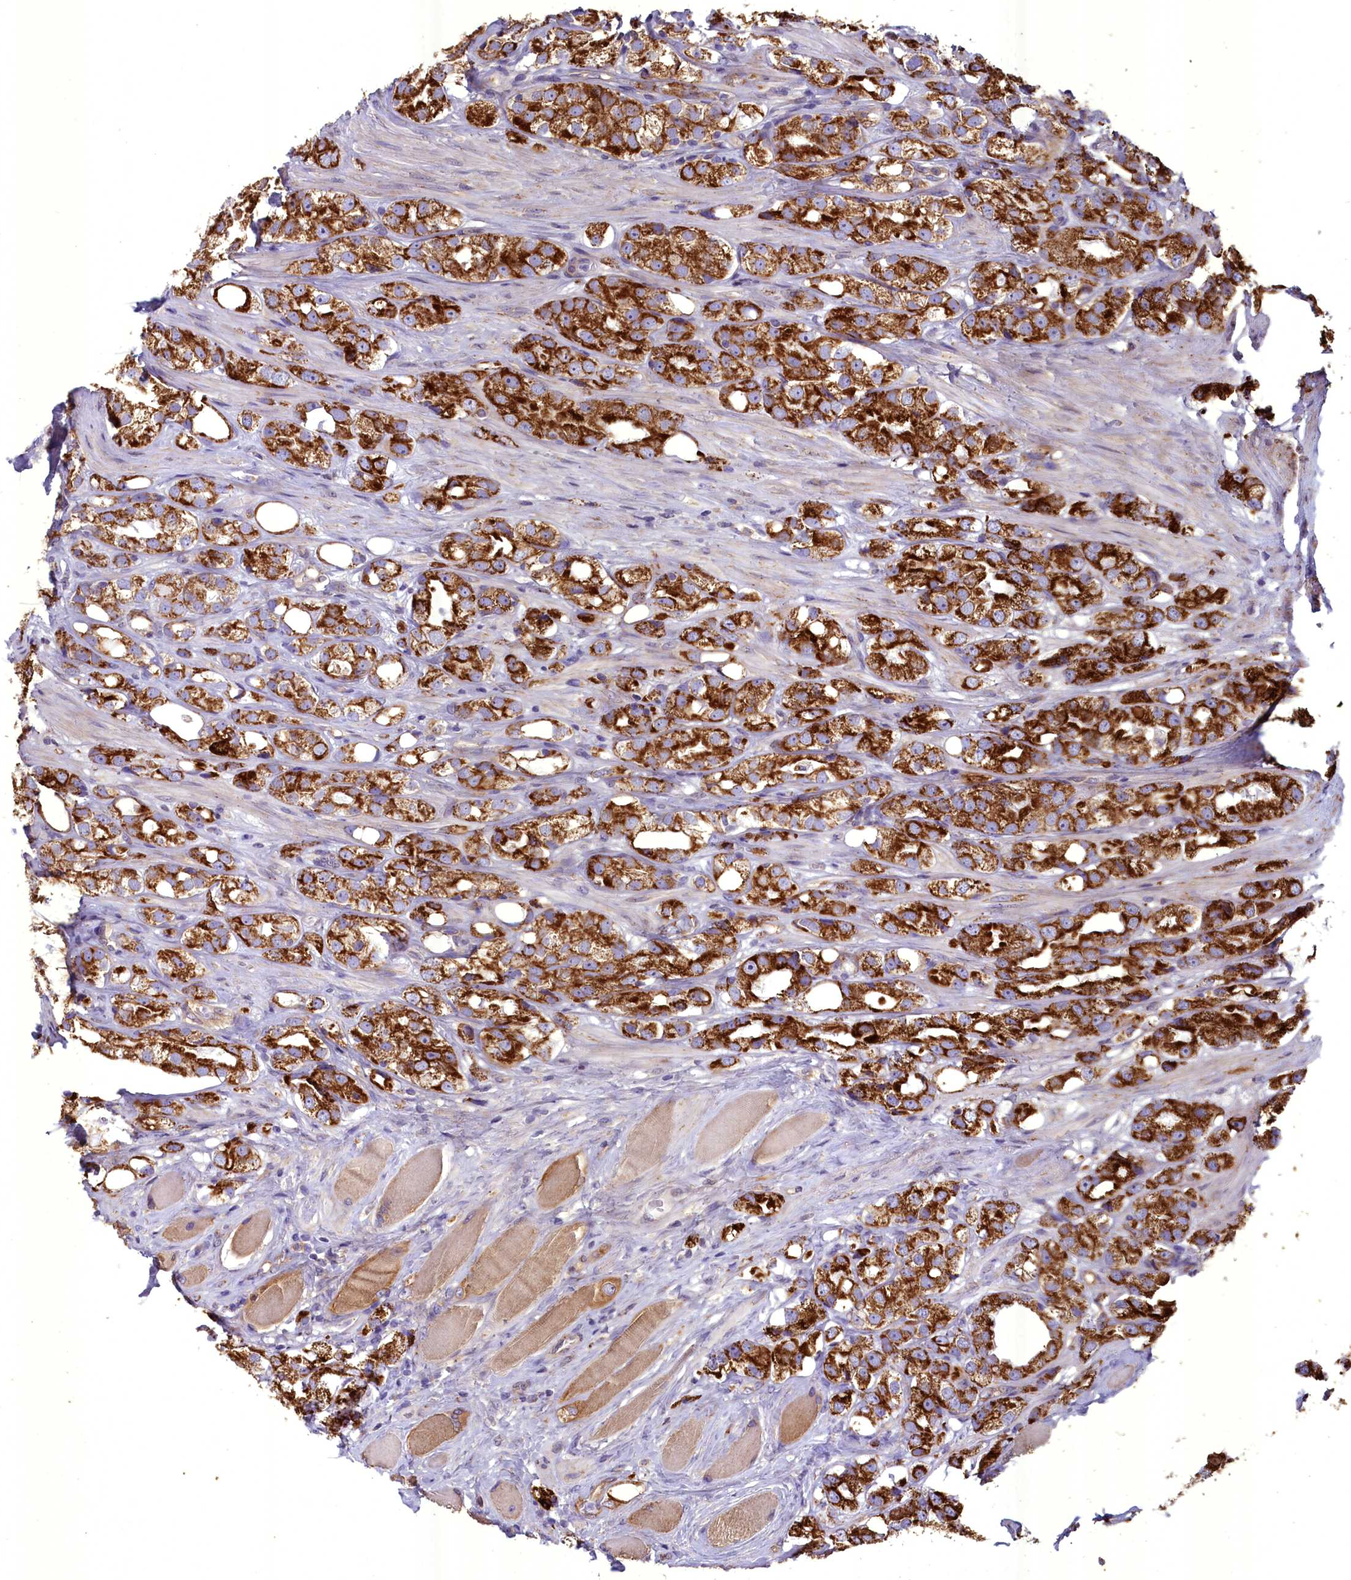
{"staining": {"intensity": "strong", "quantity": ">75%", "location": "cytoplasmic/membranous"}, "tissue": "prostate cancer", "cell_type": "Tumor cells", "image_type": "cancer", "snomed": [{"axis": "morphology", "description": "Adenocarcinoma, NOS"}, {"axis": "topography", "description": "Prostate"}], "caption": "This is a photomicrograph of immunohistochemistry staining of adenocarcinoma (prostate), which shows strong expression in the cytoplasmic/membranous of tumor cells.", "gene": "ACAD8", "patient": {"sex": "male", "age": 79}}